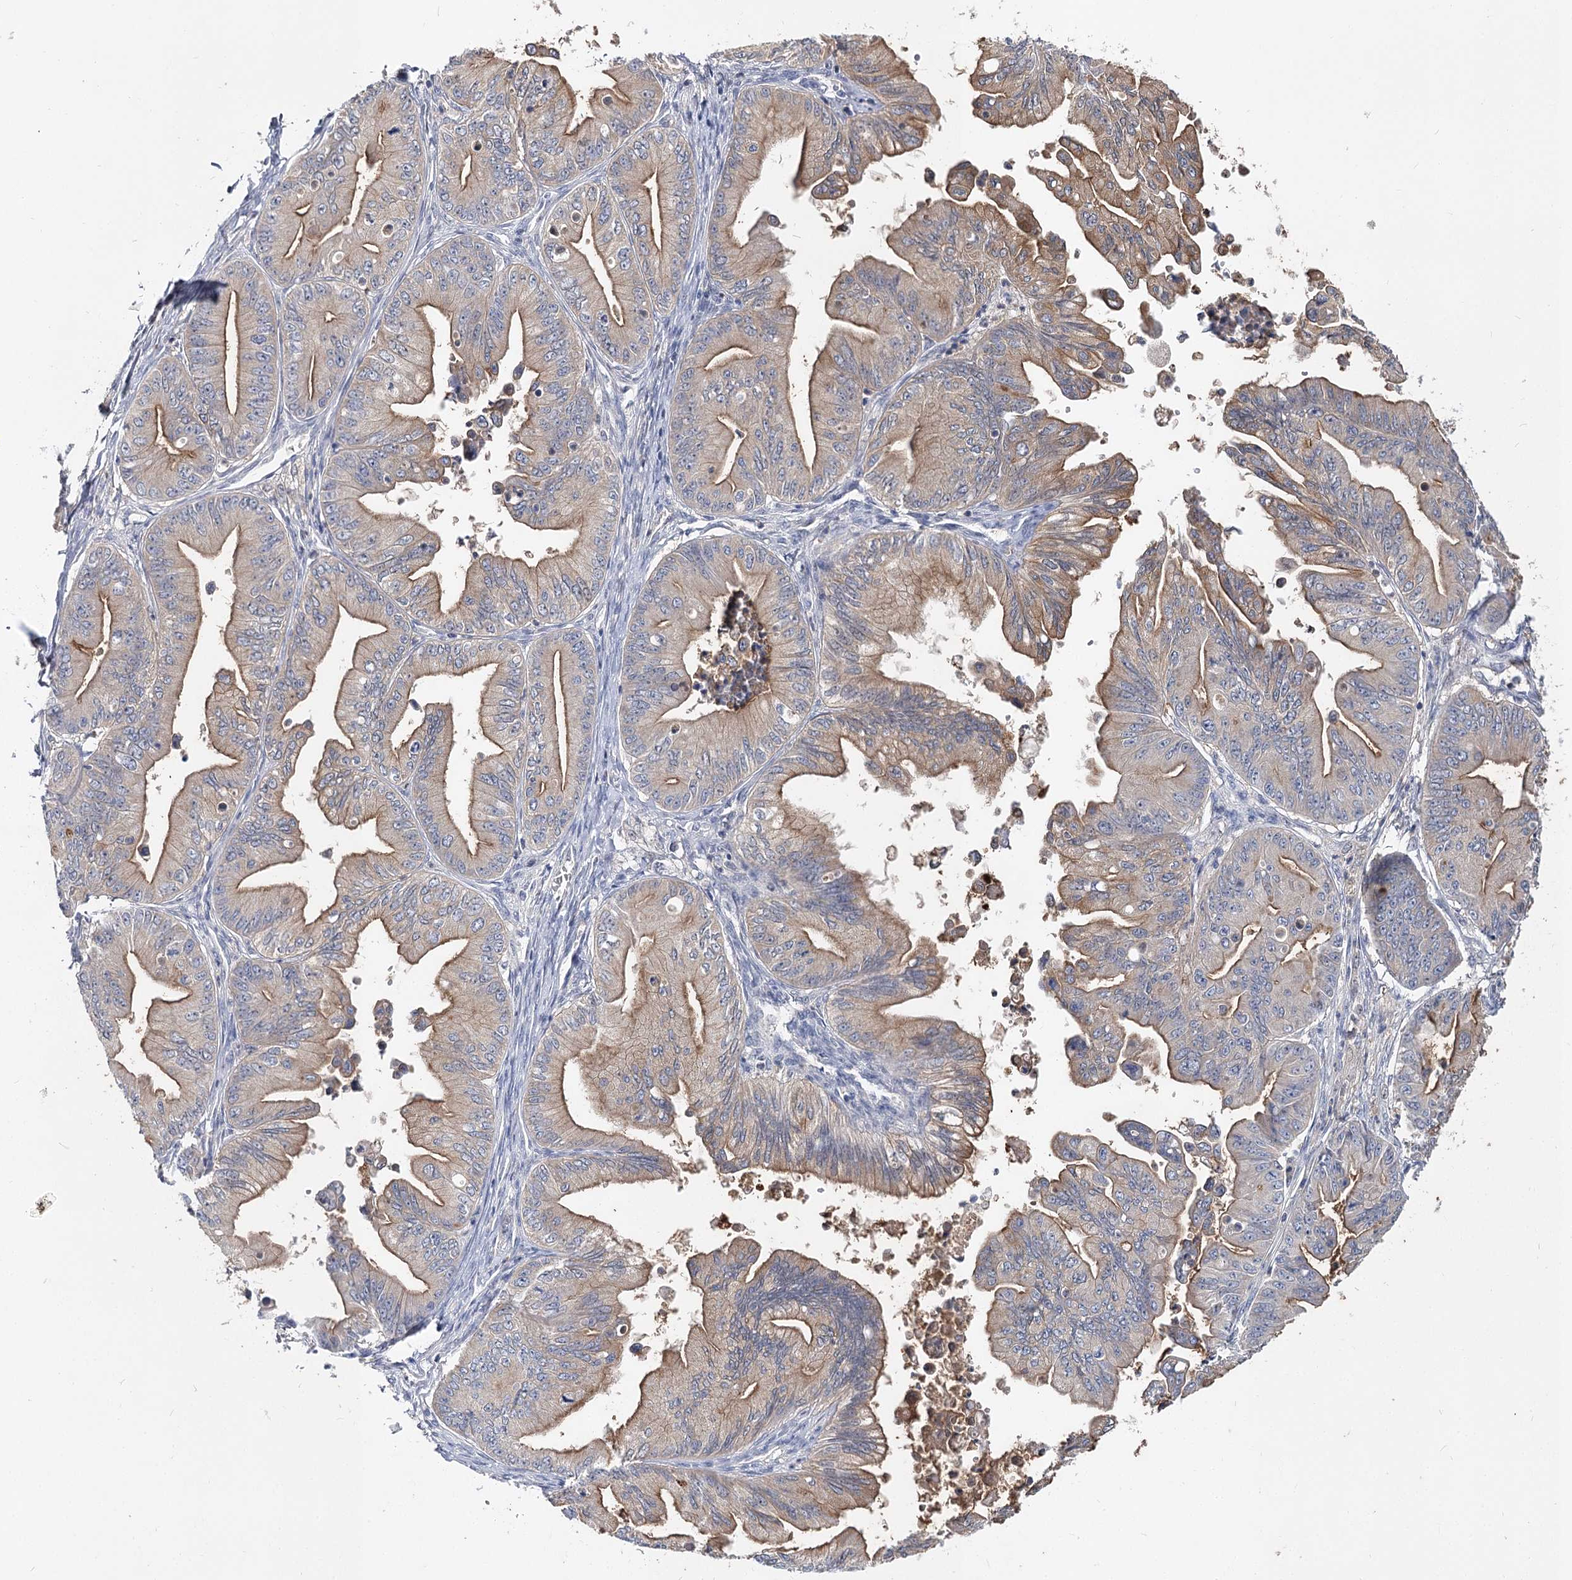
{"staining": {"intensity": "weak", "quantity": "25%-75%", "location": "cytoplasmic/membranous"}, "tissue": "ovarian cancer", "cell_type": "Tumor cells", "image_type": "cancer", "snomed": [{"axis": "morphology", "description": "Cystadenocarcinoma, mucinous, NOS"}, {"axis": "topography", "description": "Ovary"}], "caption": "DAB immunohistochemical staining of human ovarian cancer (mucinous cystadenocarcinoma) displays weak cytoplasmic/membranous protein expression in approximately 25%-75% of tumor cells.", "gene": "UGP2", "patient": {"sex": "female", "age": 71}}